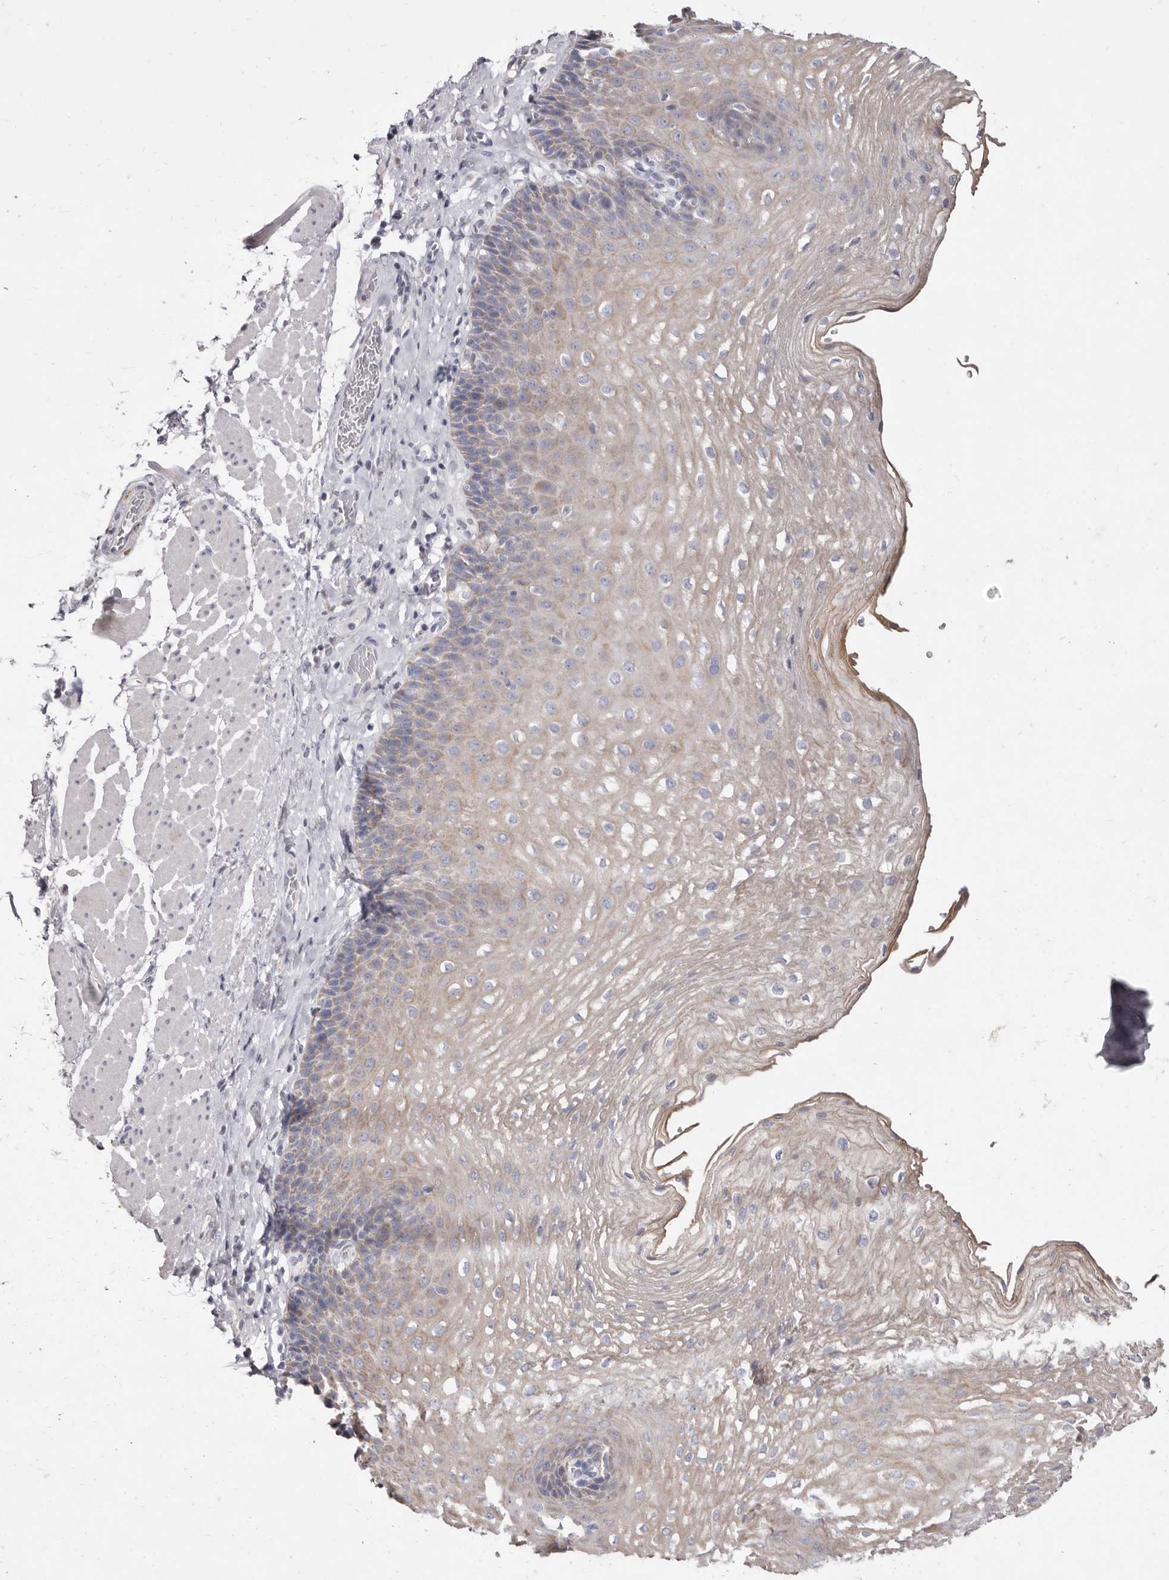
{"staining": {"intensity": "weak", "quantity": "25%-75%", "location": "cytoplasmic/membranous"}, "tissue": "esophagus", "cell_type": "Squamous epithelial cells", "image_type": "normal", "snomed": [{"axis": "morphology", "description": "Normal tissue, NOS"}, {"axis": "topography", "description": "Esophagus"}], "caption": "Immunohistochemistry (IHC) micrograph of normal esophagus stained for a protein (brown), which exhibits low levels of weak cytoplasmic/membranous expression in about 25%-75% of squamous epithelial cells.", "gene": "CYP2E1", "patient": {"sex": "female", "age": 66}}